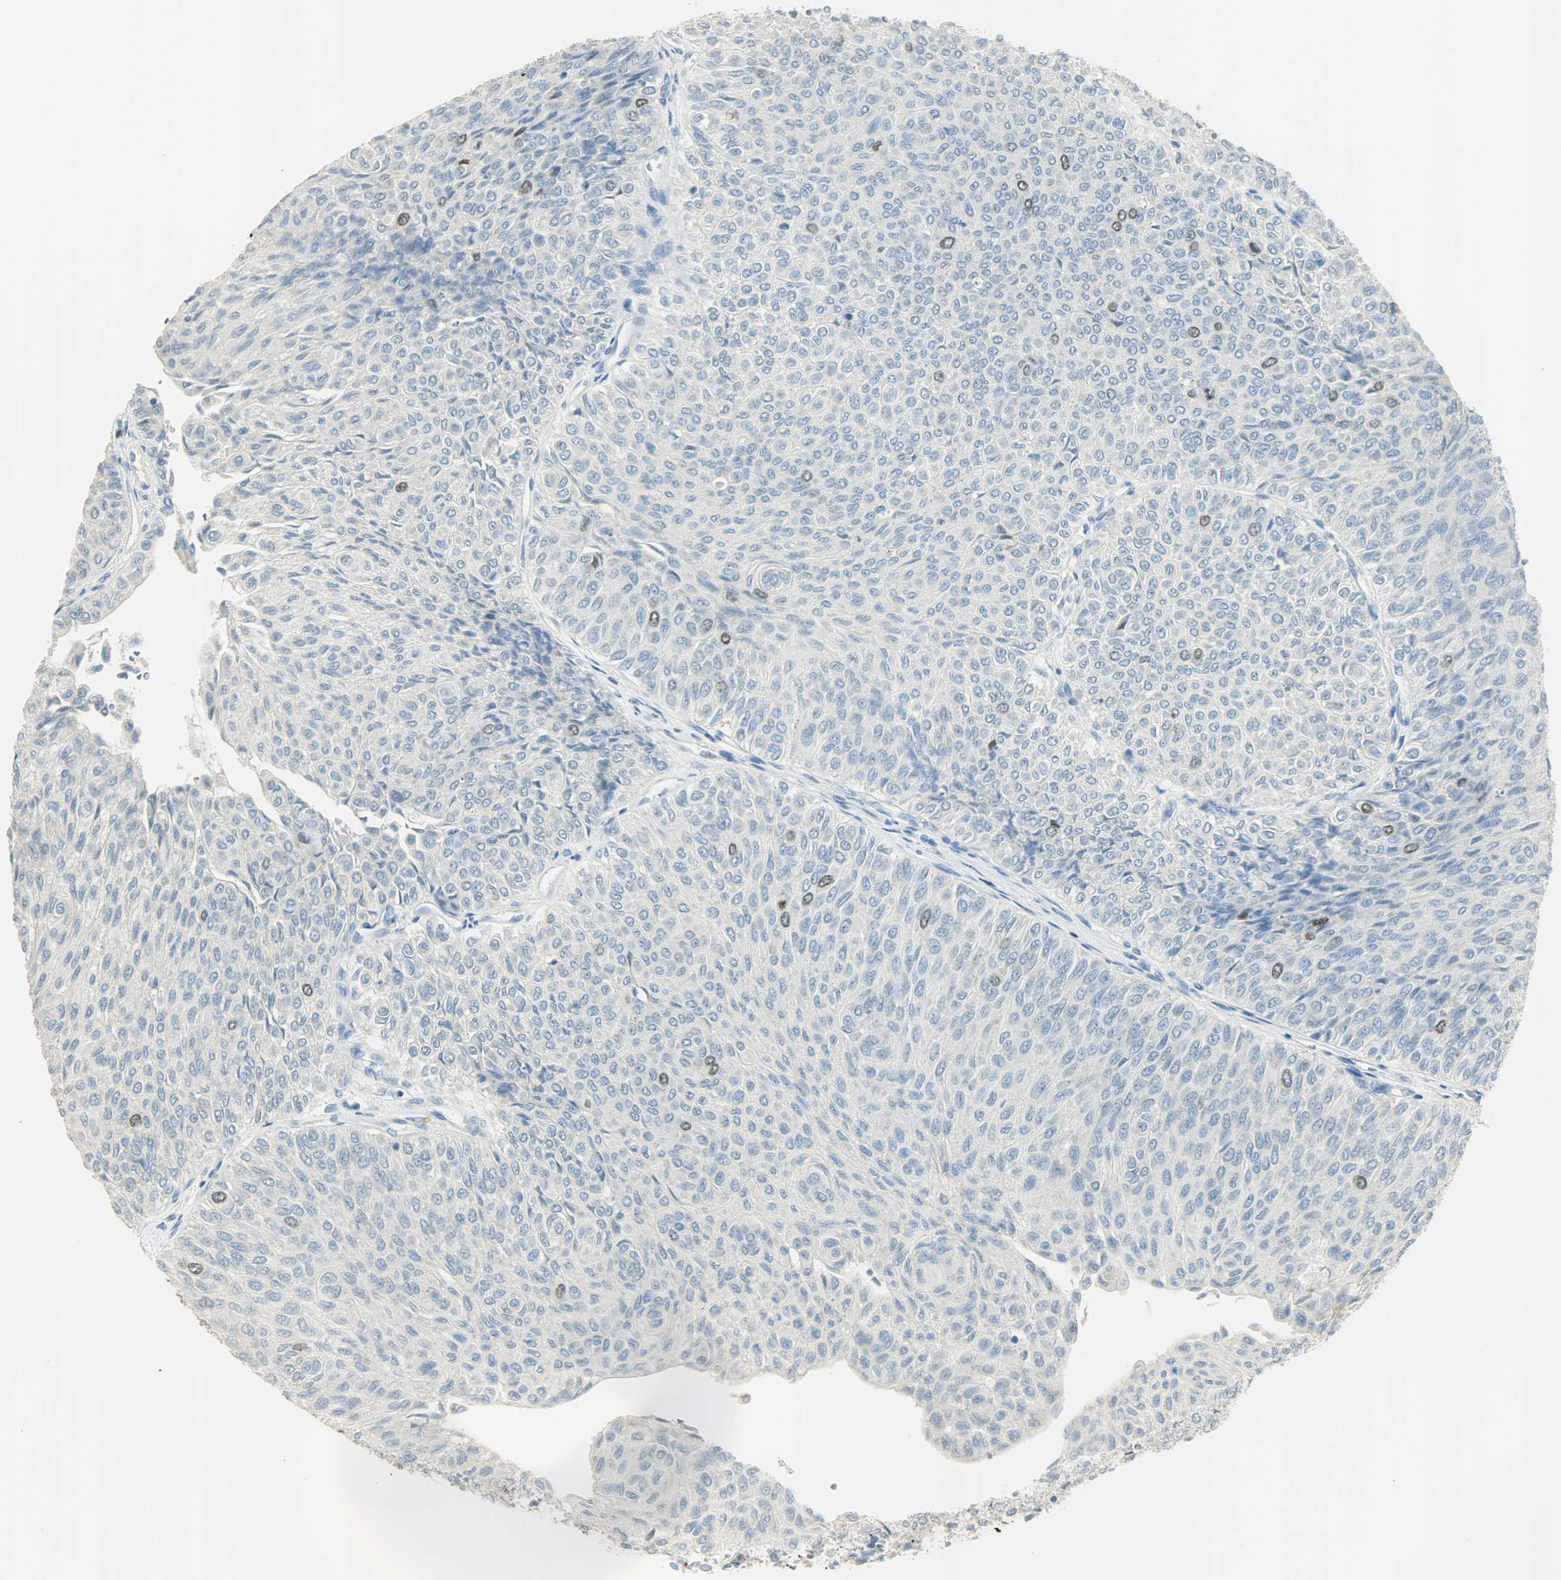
{"staining": {"intensity": "moderate", "quantity": "<25%", "location": "nuclear"}, "tissue": "urothelial cancer", "cell_type": "Tumor cells", "image_type": "cancer", "snomed": [{"axis": "morphology", "description": "Urothelial carcinoma, Low grade"}, {"axis": "topography", "description": "Urinary bladder"}], "caption": "The photomicrograph reveals staining of urothelial carcinoma (low-grade), revealing moderate nuclear protein positivity (brown color) within tumor cells. (Stains: DAB (3,3'-diaminobenzidine) in brown, nuclei in blue, Microscopy: brightfield microscopy at high magnification).", "gene": "TPX2", "patient": {"sex": "male", "age": 78}}